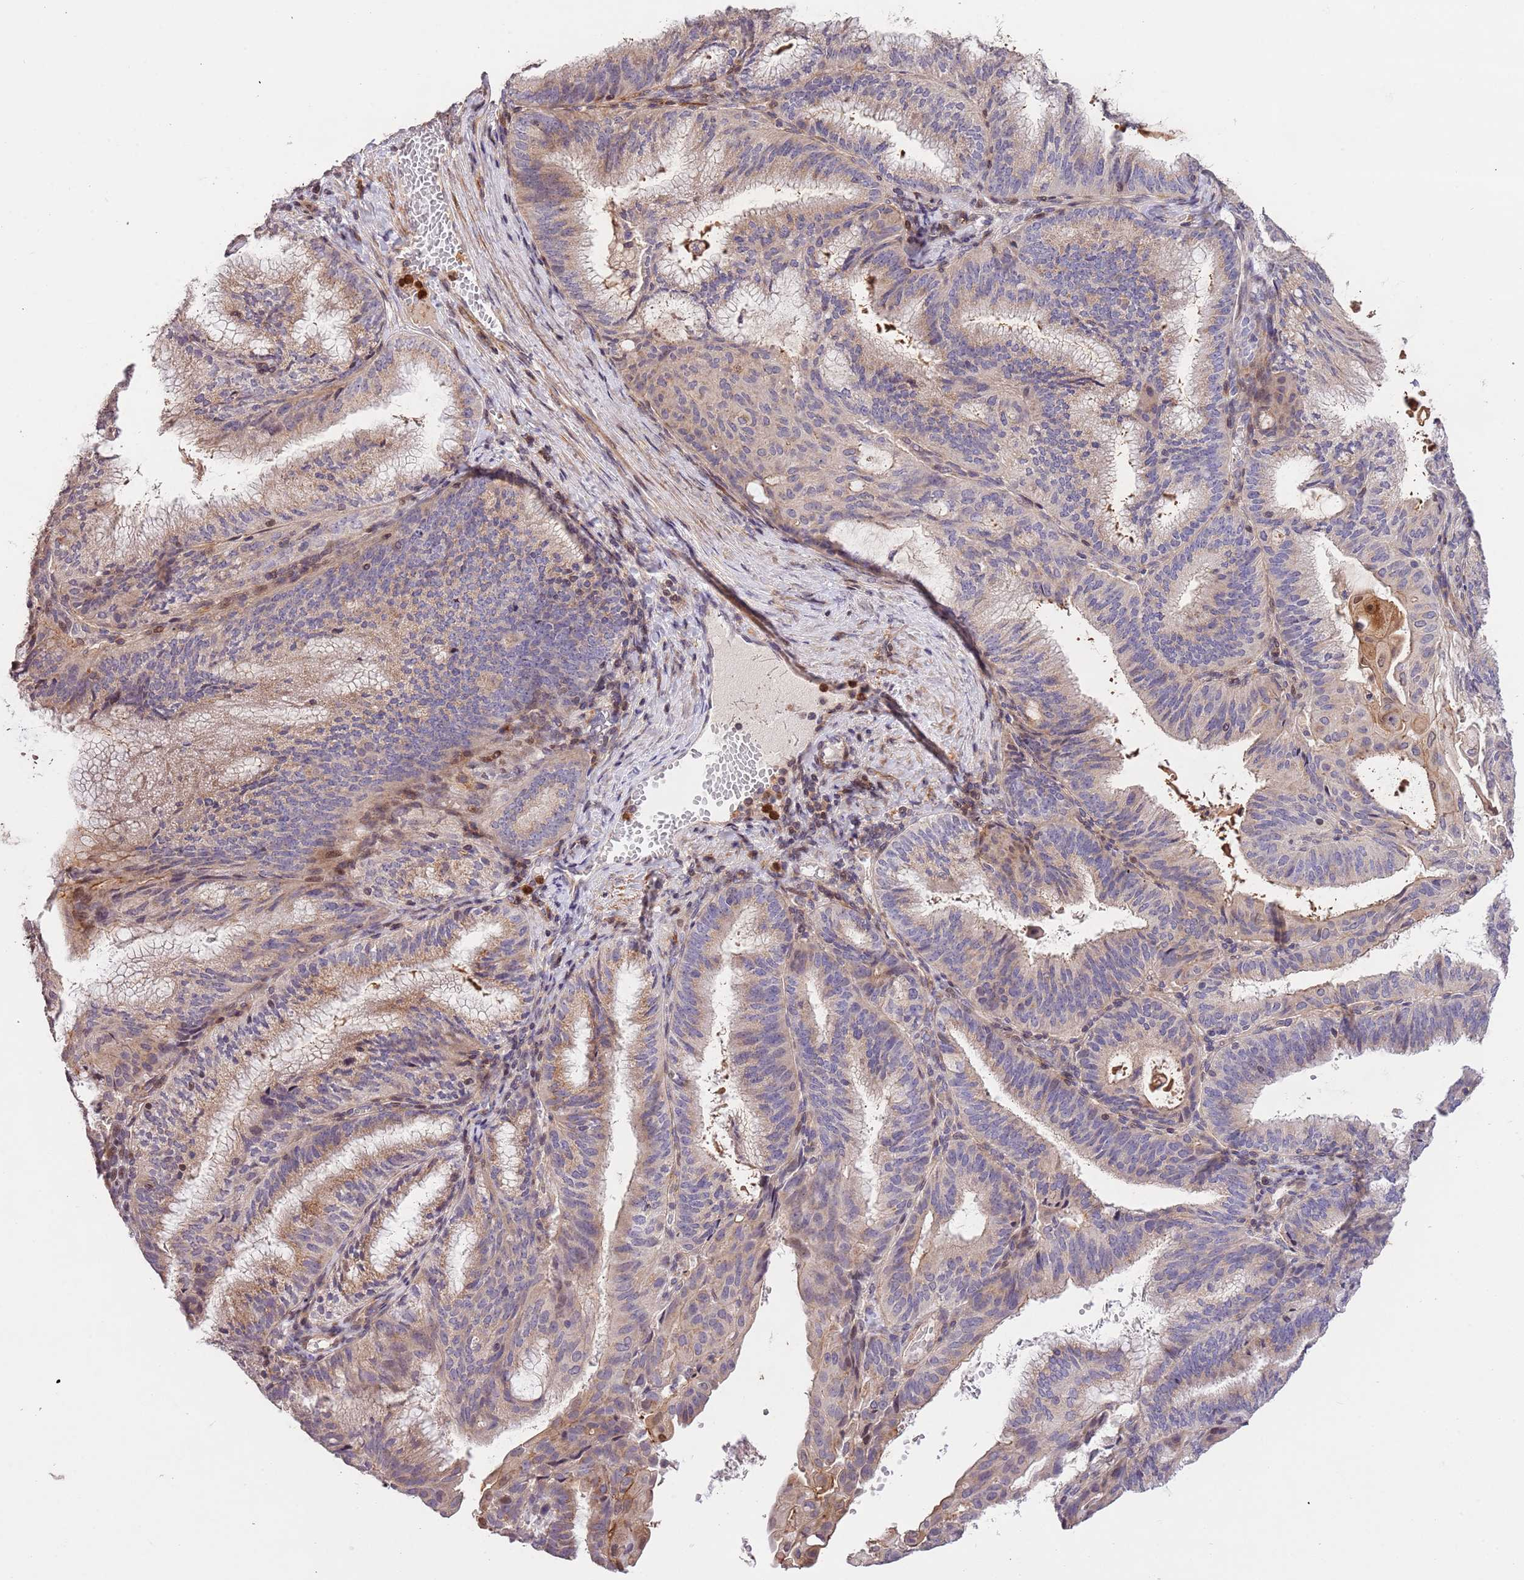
{"staining": {"intensity": "negative", "quantity": "none", "location": "none"}, "tissue": "endometrial cancer", "cell_type": "Tumor cells", "image_type": "cancer", "snomed": [{"axis": "morphology", "description": "Adenocarcinoma, NOS"}, {"axis": "topography", "description": "Endometrium"}], "caption": "Endometrial cancer (adenocarcinoma) was stained to show a protein in brown. There is no significant positivity in tumor cells.", "gene": "SLC16A4", "patient": {"sex": "female", "age": 49}}